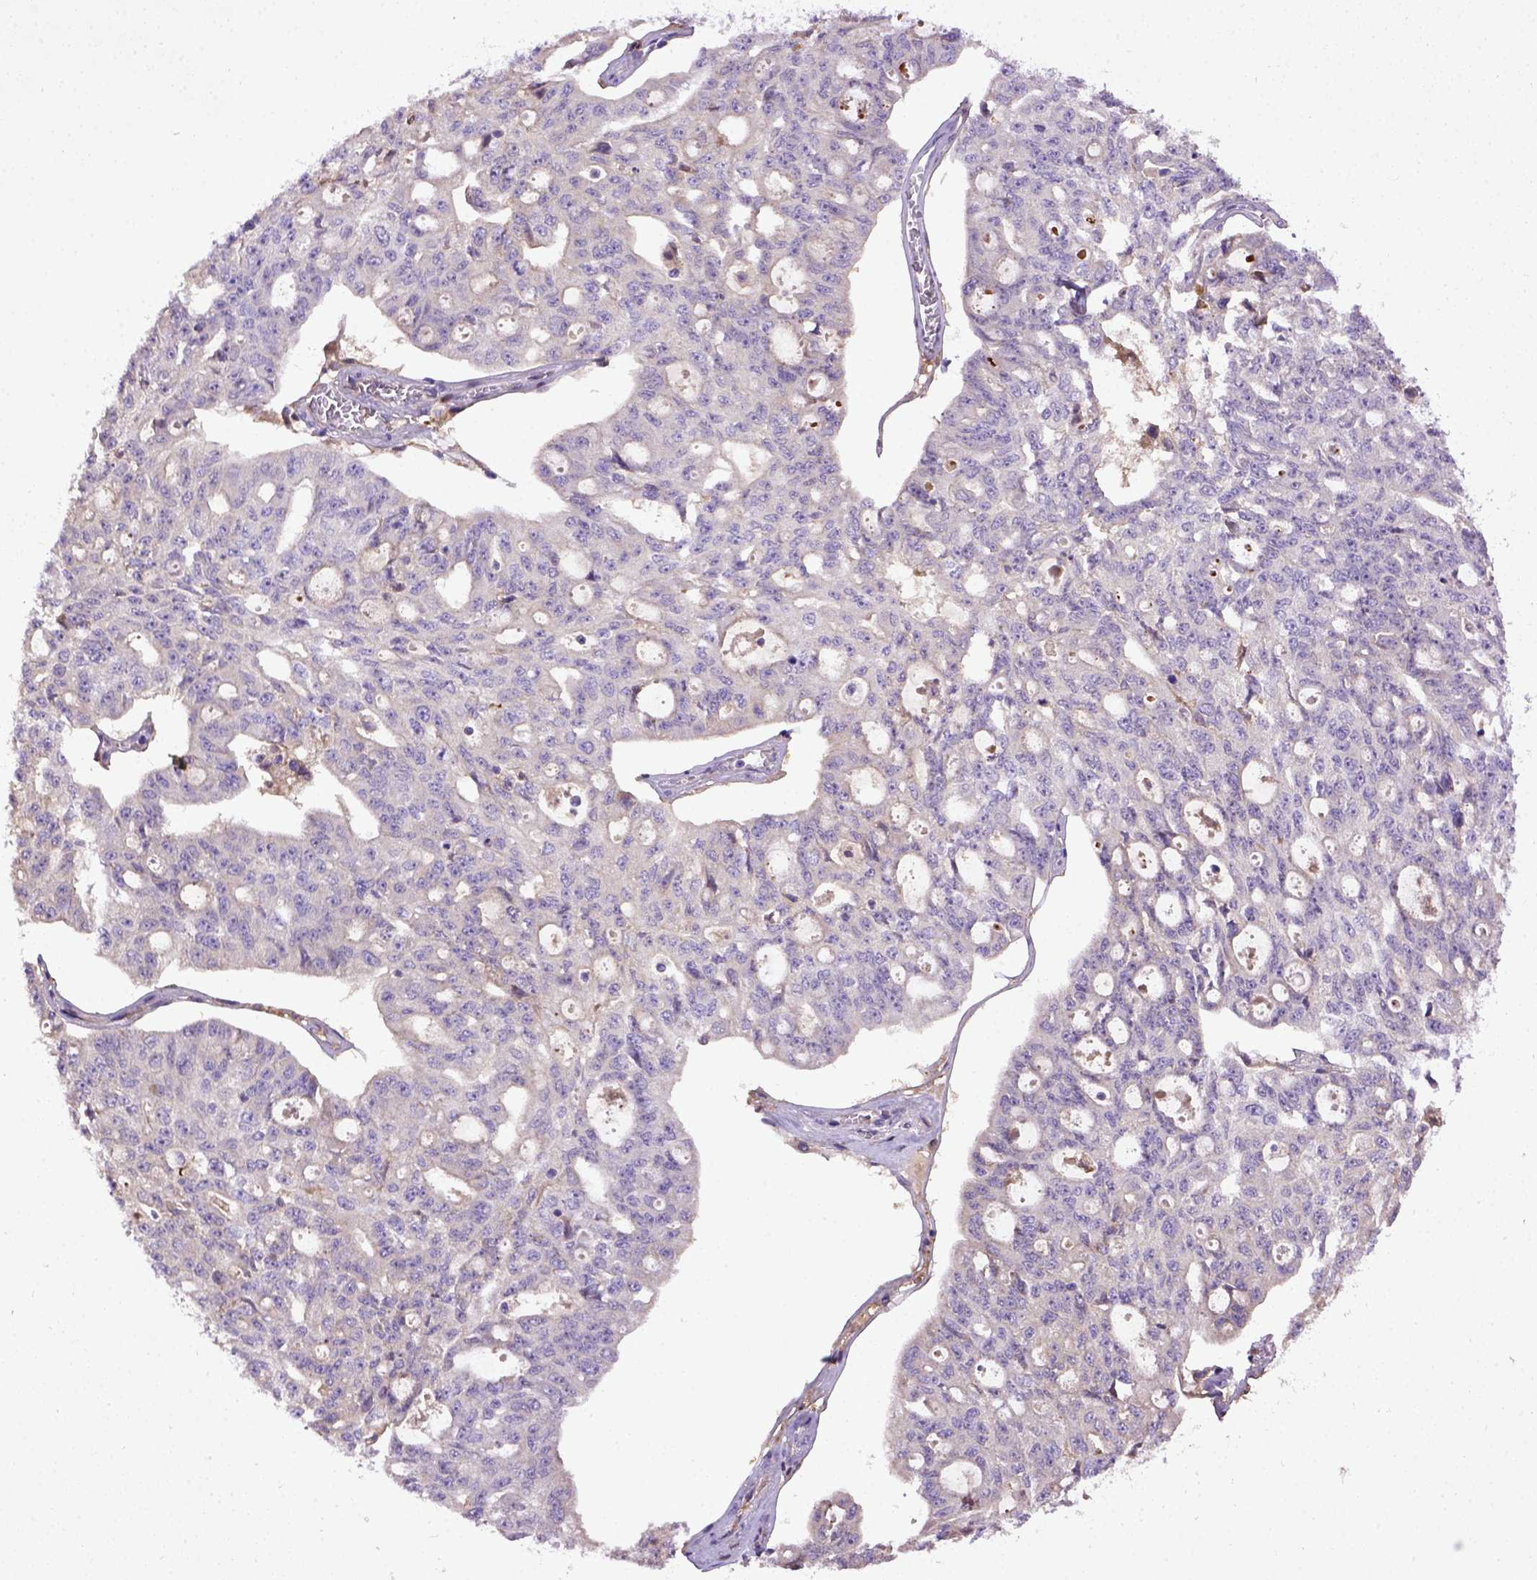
{"staining": {"intensity": "negative", "quantity": "none", "location": "none"}, "tissue": "ovarian cancer", "cell_type": "Tumor cells", "image_type": "cancer", "snomed": [{"axis": "morphology", "description": "Carcinoma, endometroid"}, {"axis": "topography", "description": "Ovary"}], "caption": "DAB (3,3'-diaminobenzidine) immunohistochemical staining of human ovarian cancer displays no significant expression in tumor cells.", "gene": "DEPDC1B", "patient": {"sex": "female", "age": 65}}